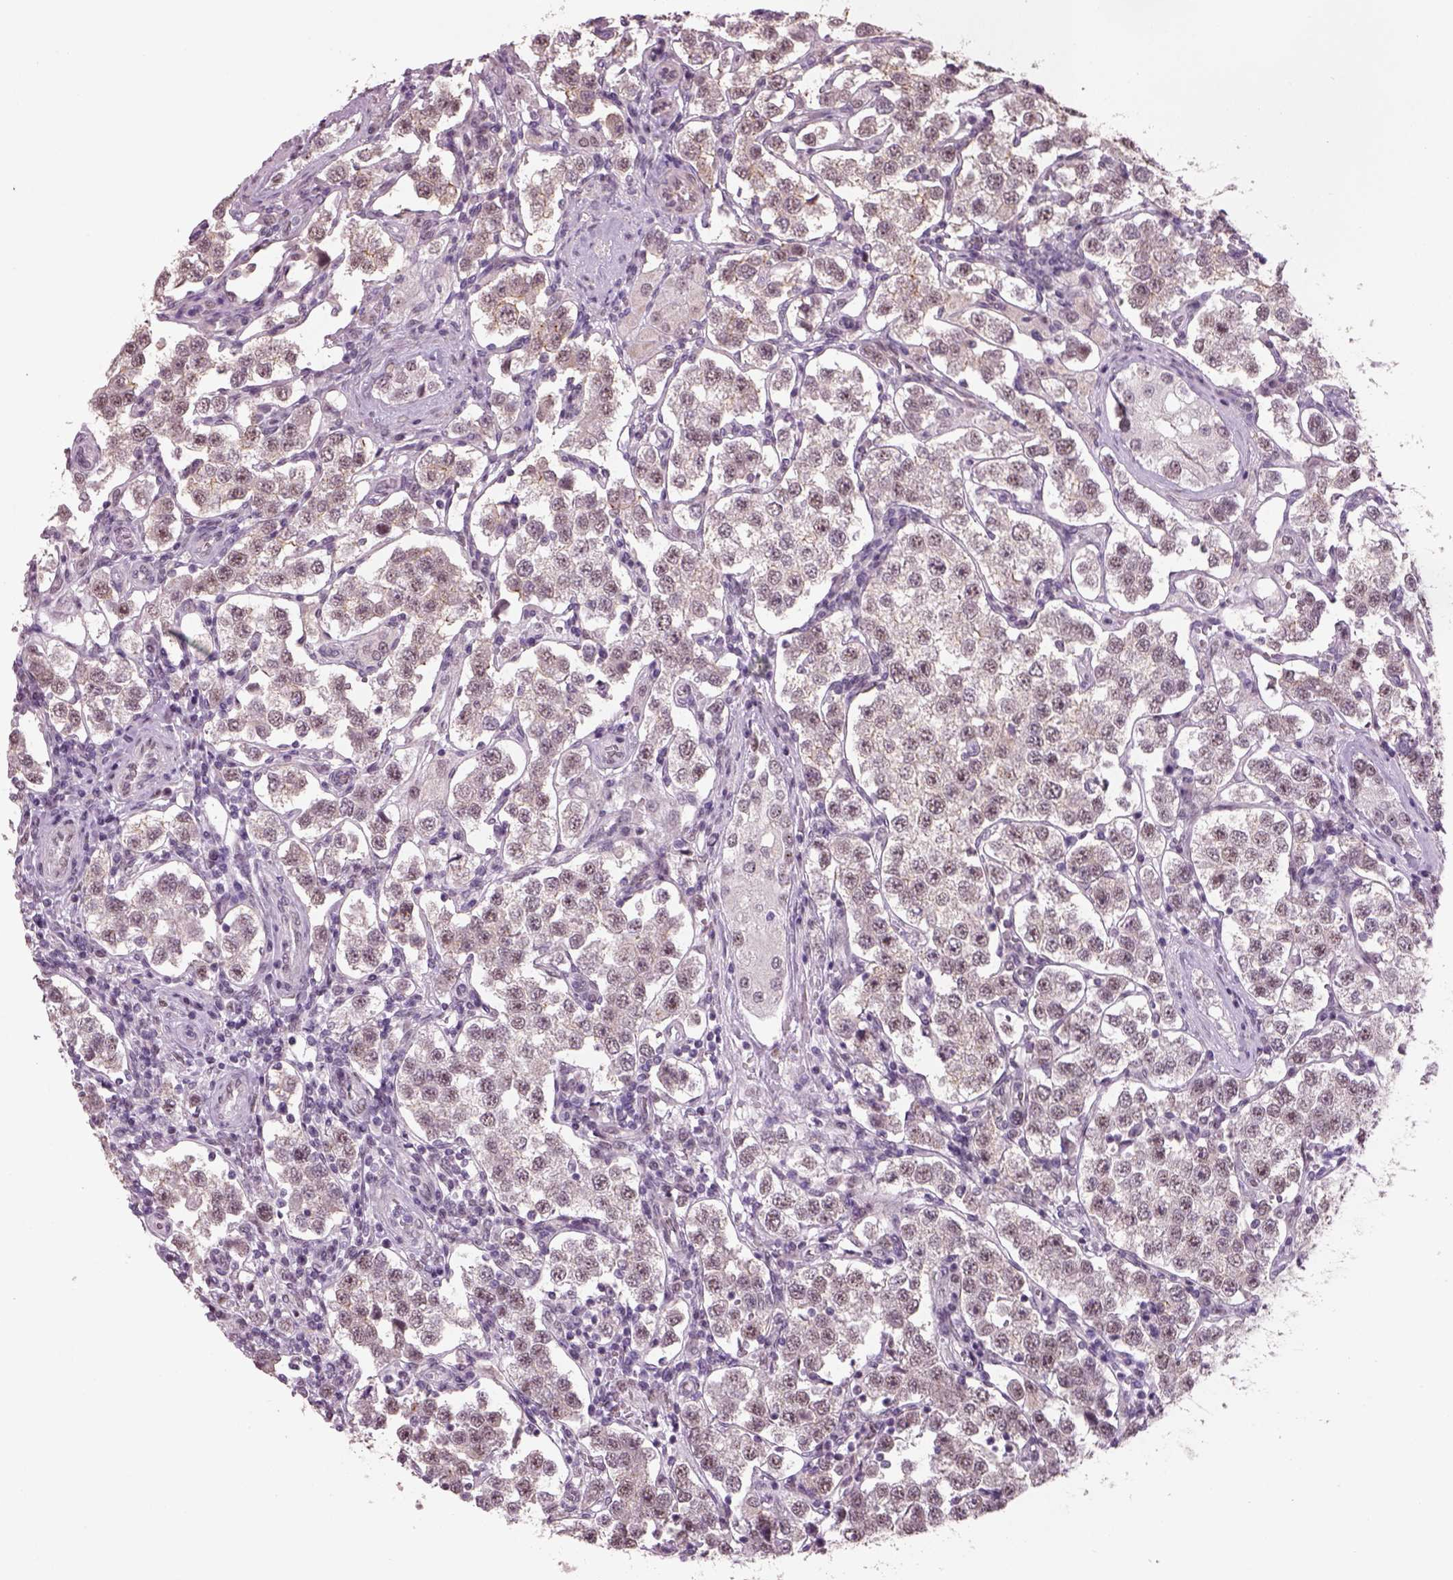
{"staining": {"intensity": "negative", "quantity": "none", "location": "none"}, "tissue": "testis cancer", "cell_type": "Tumor cells", "image_type": "cancer", "snomed": [{"axis": "morphology", "description": "Seminoma, NOS"}, {"axis": "topography", "description": "Testis"}], "caption": "Testis cancer (seminoma) was stained to show a protein in brown. There is no significant positivity in tumor cells.", "gene": "NAT8", "patient": {"sex": "male", "age": 37}}